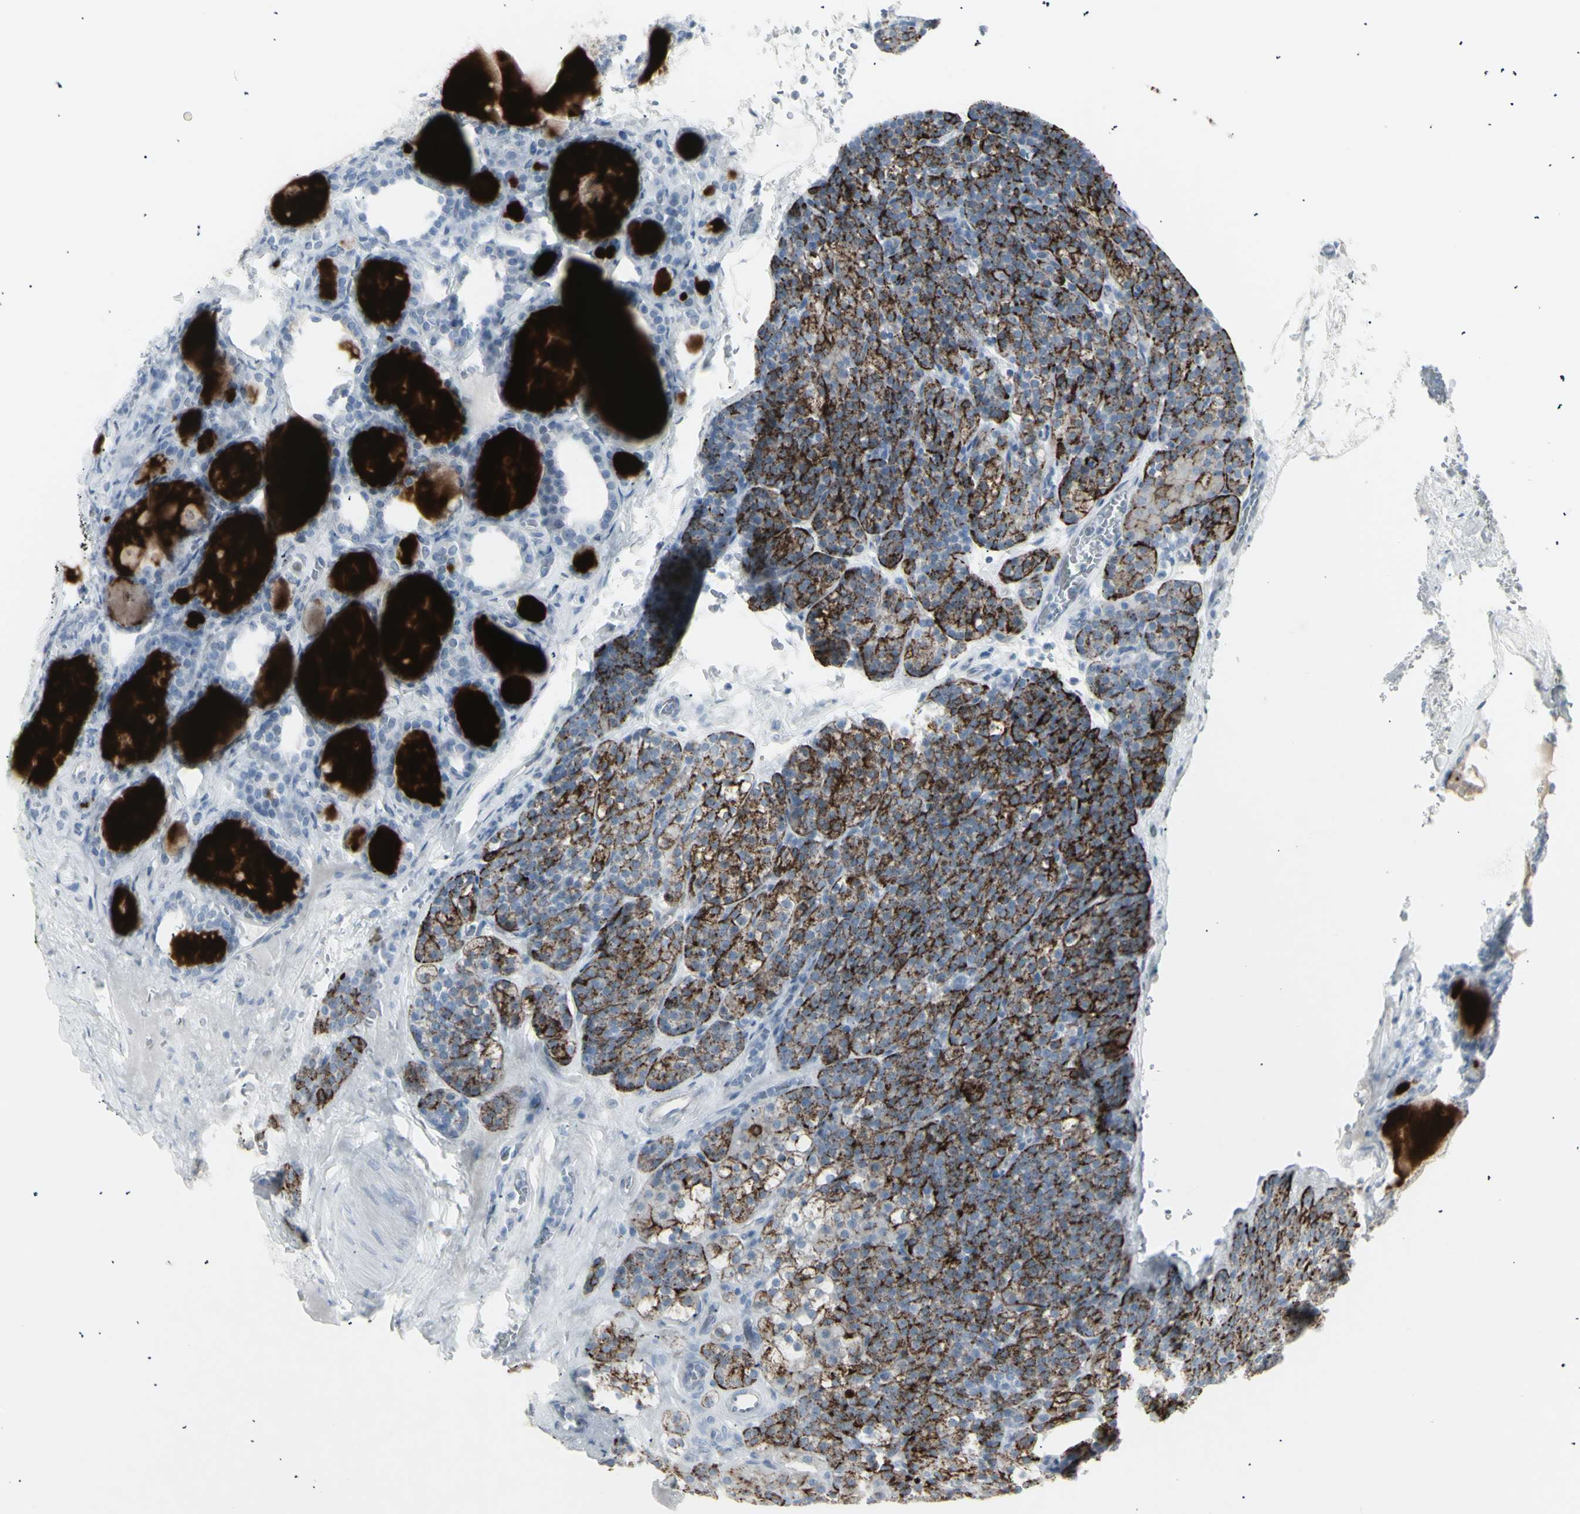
{"staining": {"intensity": "strong", "quantity": "25%-75%", "location": "cytoplasmic/membranous"}, "tissue": "parathyroid gland", "cell_type": "Glandular cells", "image_type": "normal", "snomed": [{"axis": "morphology", "description": "Normal tissue, NOS"}, {"axis": "topography", "description": "Parathyroid gland"}], "caption": "Benign parathyroid gland demonstrates strong cytoplasmic/membranous staining in approximately 25%-75% of glandular cells.", "gene": "YBX2", "patient": {"sex": "female", "age": 57}}